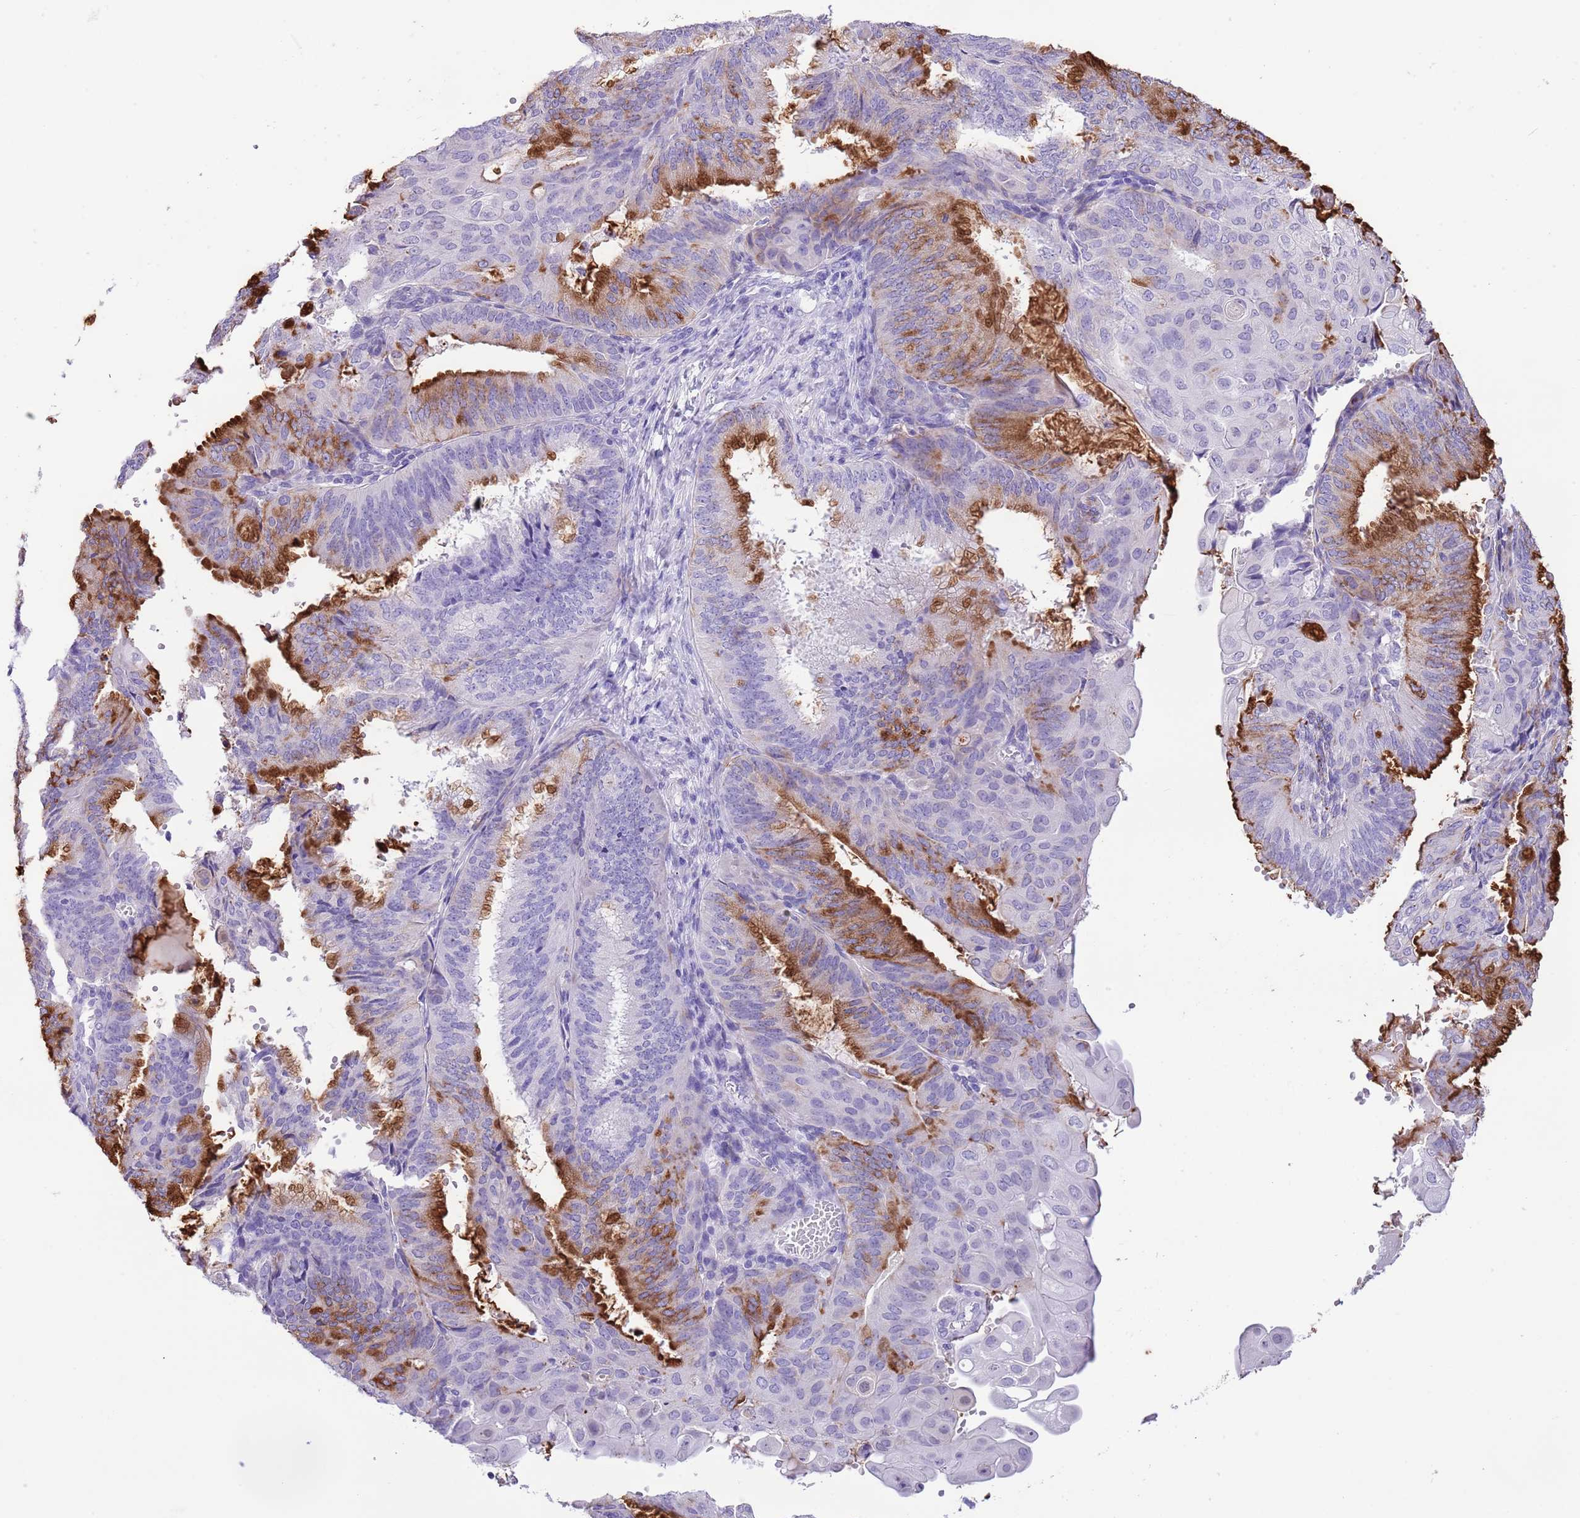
{"staining": {"intensity": "strong", "quantity": "25%-75%", "location": "cytoplasmic/membranous"}, "tissue": "endometrial cancer", "cell_type": "Tumor cells", "image_type": "cancer", "snomed": [{"axis": "morphology", "description": "Adenocarcinoma, NOS"}, {"axis": "topography", "description": "Endometrium"}], "caption": "A micrograph of endometrial cancer stained for a protein exhibits strong cytoplasmic/membranous brown staining in tumor cells.", "gene": "OR2Z1", "patient": {"sex": "female", "age": 49}}